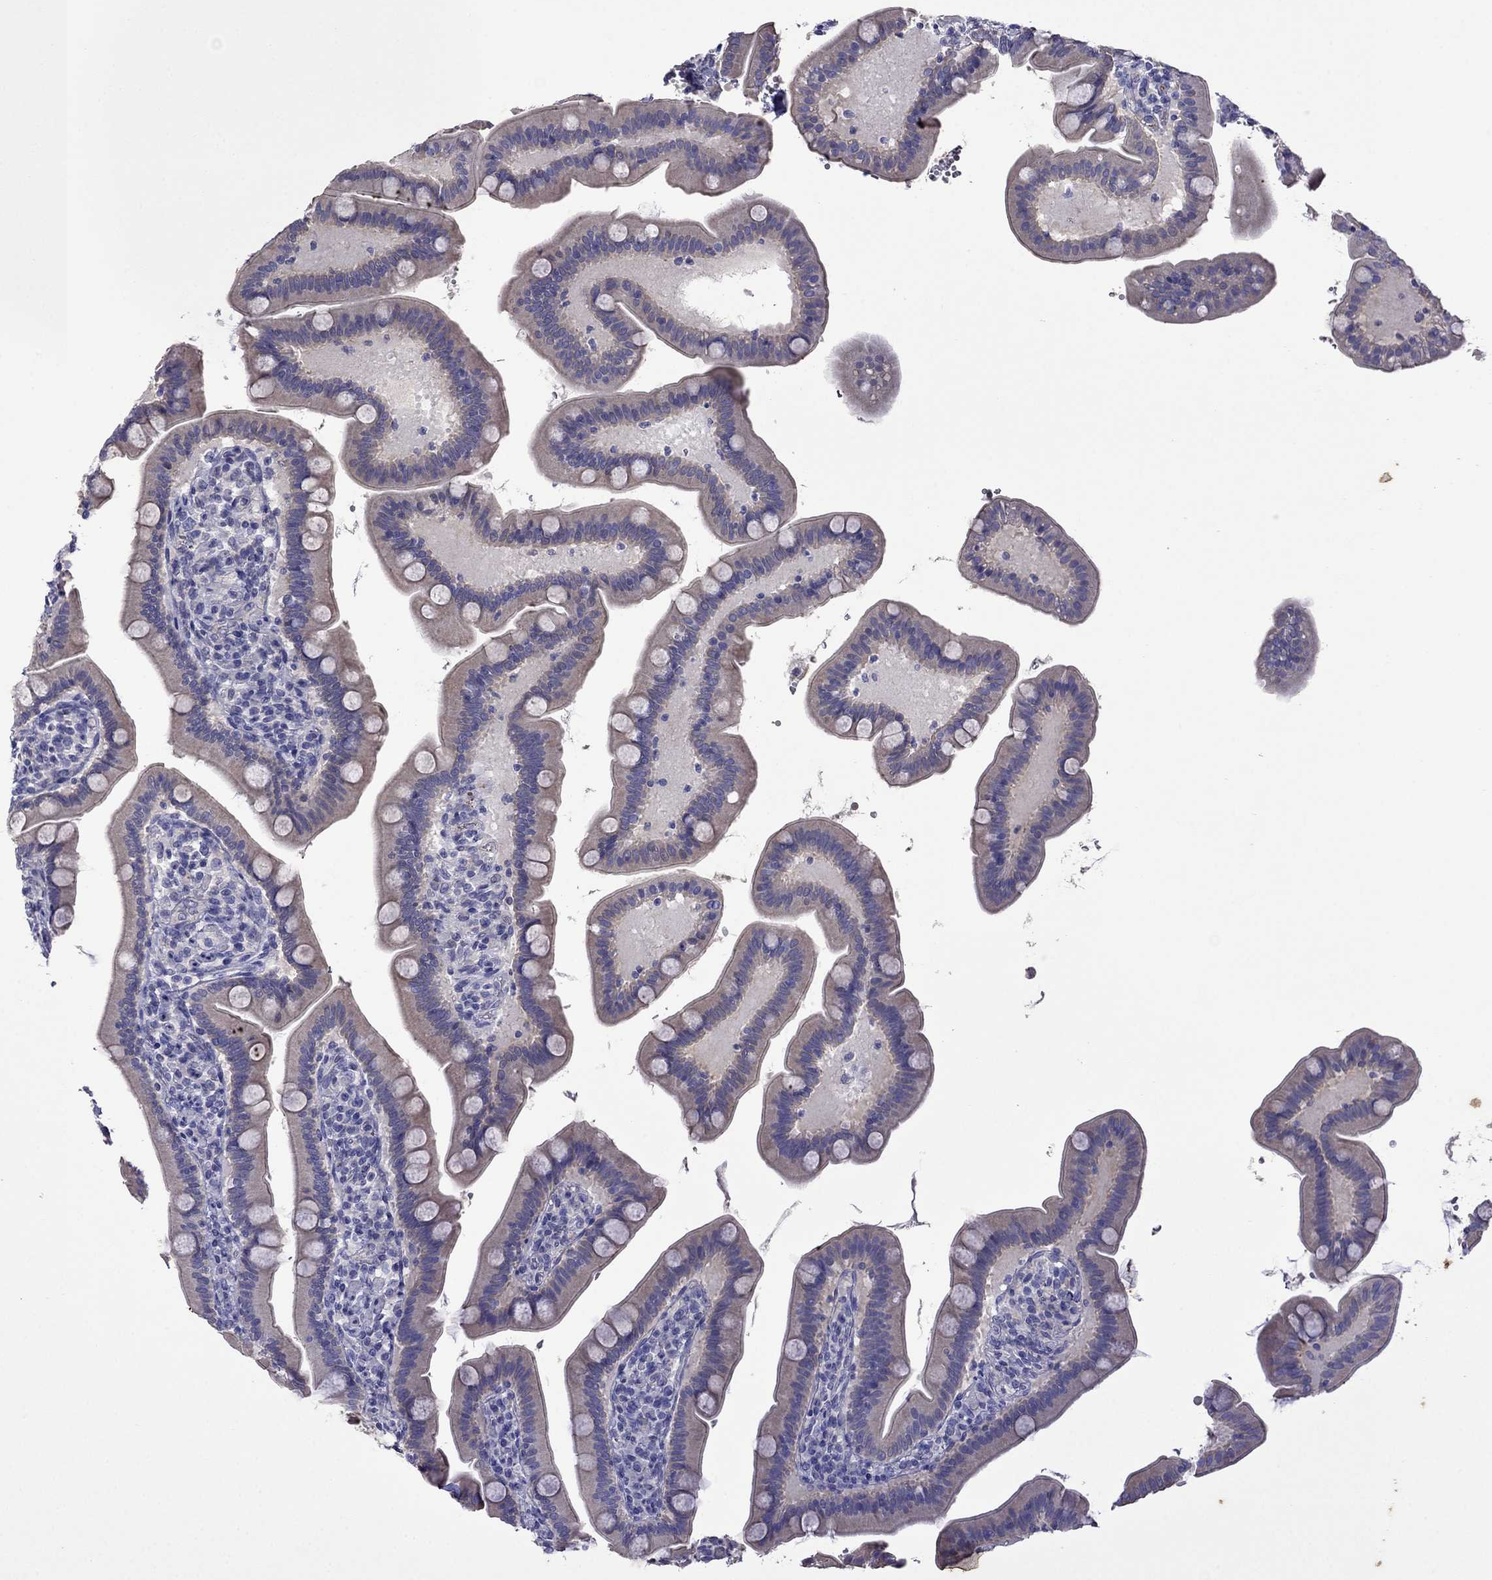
{"staining": {"intensity": "negative", "quantity": "none", "location": "none"}, "tissue": "small intestine", "cell_type": "Glandular cells", "image_type": "normal", "snomed": [{"axis": "morphology", "description": "Normal tissue, NOS"}, {"axis": "topography", "description": "Small intestine"}], "caption": "Human small intestine stained for a protein using IHC reveals no positivity in glandular cells.", "gene": "STAR", "patient": {"sex": "male", "age": 66}}